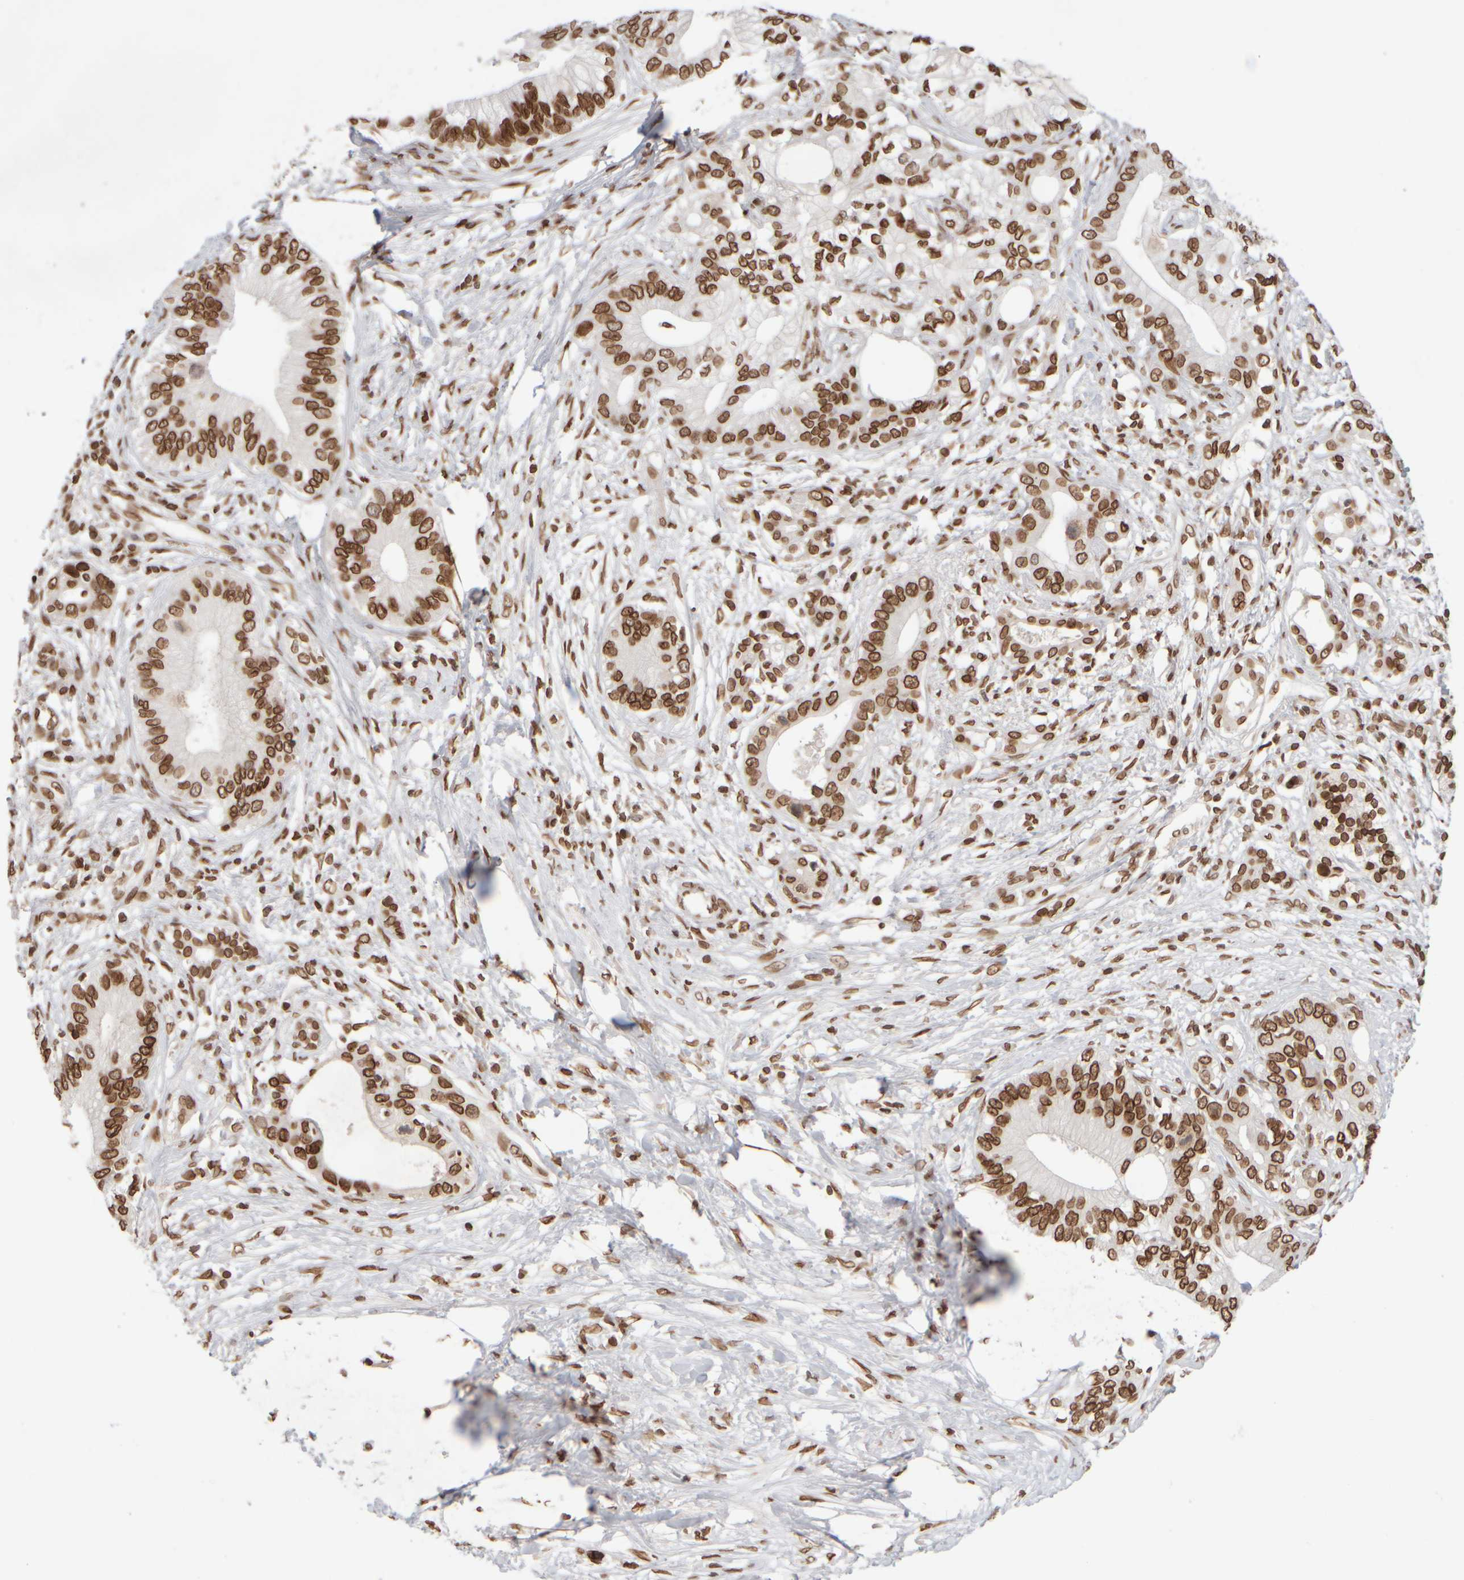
{"staining": {"intensity": "strong", "quantity": ">75%", "location": "nuclear"}, "tissue": "pancreatic cancer", "cell_type": "Tumor cells", "image_type": "cancer", "snomed": [{"axis": "morphology", "description": "Normal tissue, NOS"}, {"axis": "morphology", "description": "Adenocarcinoma, NOS"}, {"axis": "topography", "description": "Pancreas"}, {"axis": "topography", "description": "Peripheral nerve tissue"}], "caption": "Pancreatic cancer (adenocarcinoma) tissue displays strong nuclear expression in about >75% of tumor cells The protein of interest is shown in brown color, while the nuclei are stained blue.", "gene": "ZC3HC1", "patient": {"sex": "male", "age": 59}}